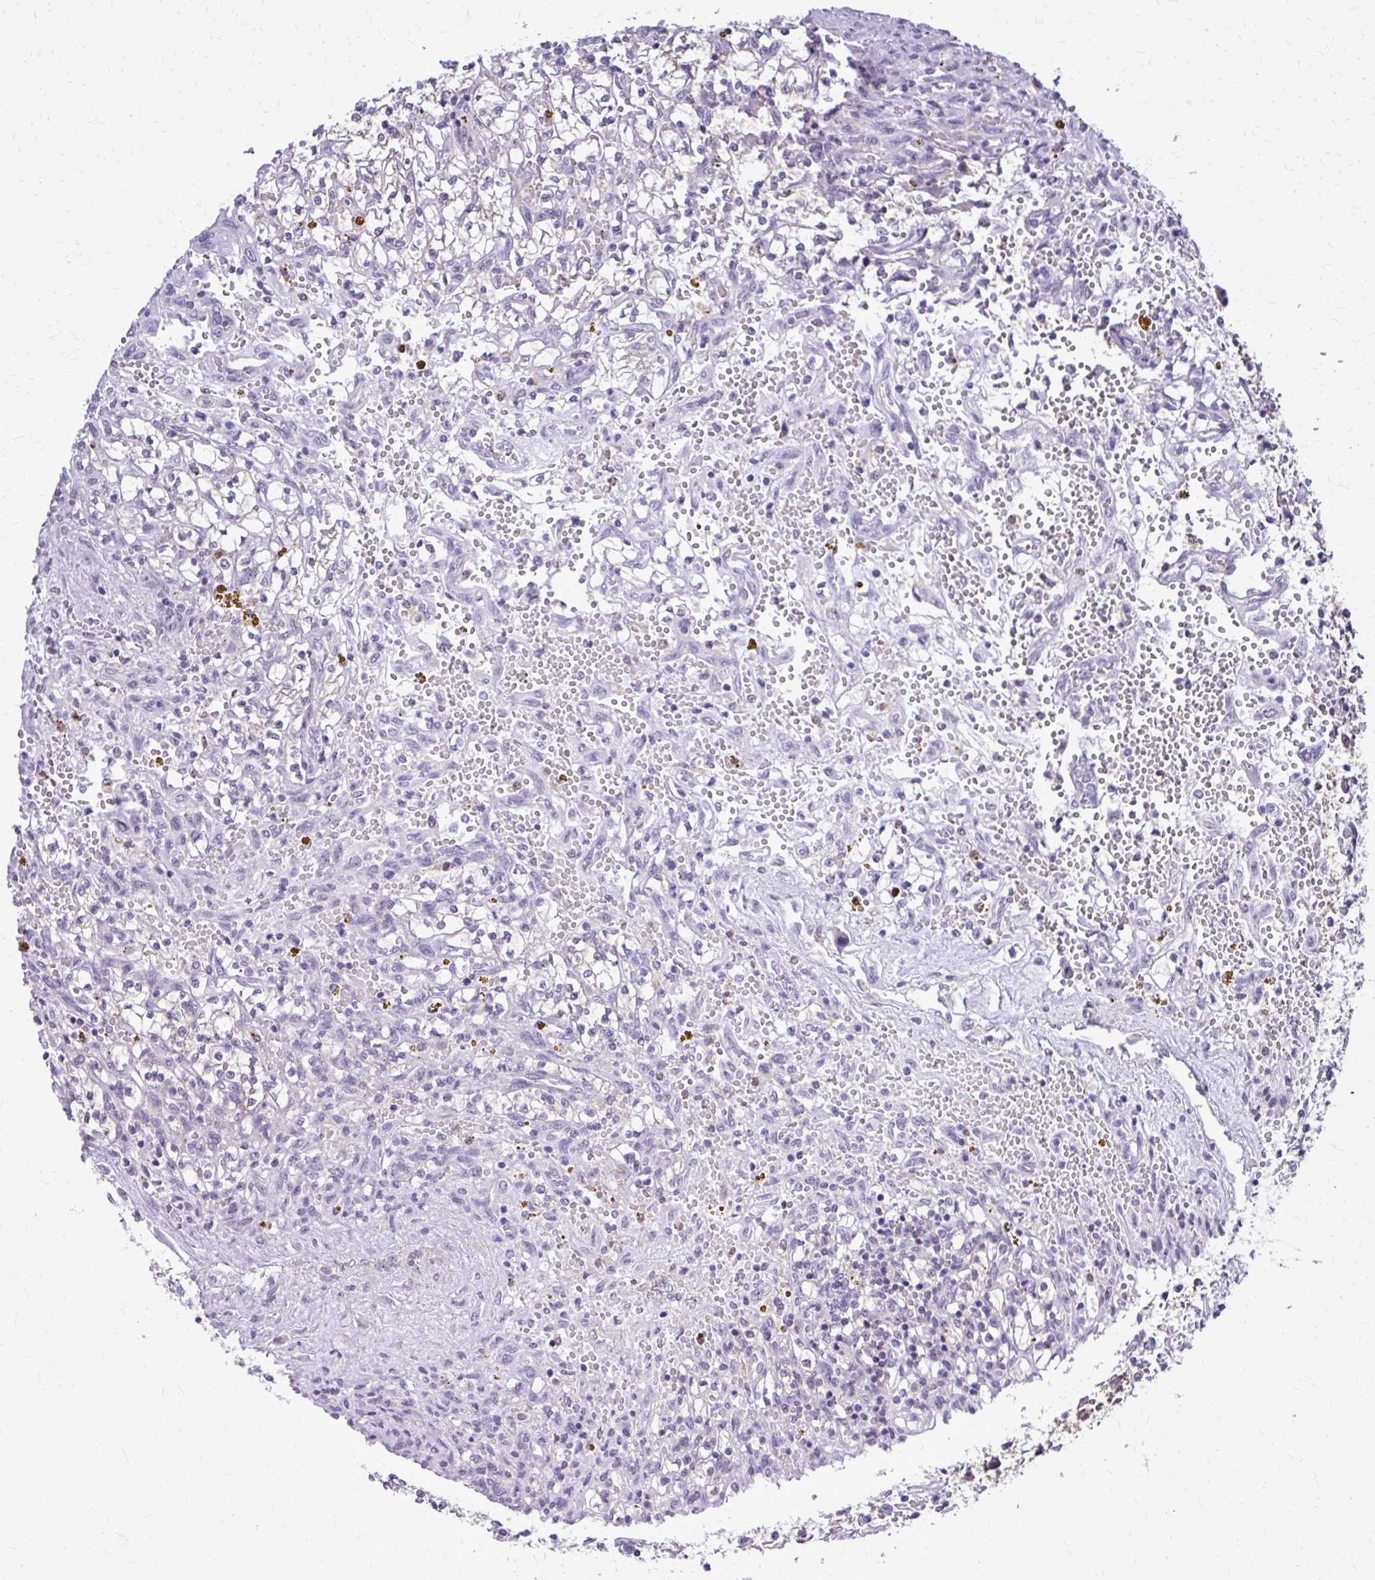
{"staining": {"intensity": "negative", "quantity": "none", "location": "none"}, "tissue": "renal cancer", "cell_type": "Tumor cells", "image_type": "cancer", "snomed": [{"axis": "morphology", "description": "Adenocarcinoma, NOS"}, {"axis": "topography", "description": "Kidney"}], "caption": "This is a histopathology image of immunohistochemistry (IHC) staining of adenocarcinoma (renal), which shows no staining in tumor cells.", "gene": "RASL11B", "patient": {"sex": "female", "age": 64}}